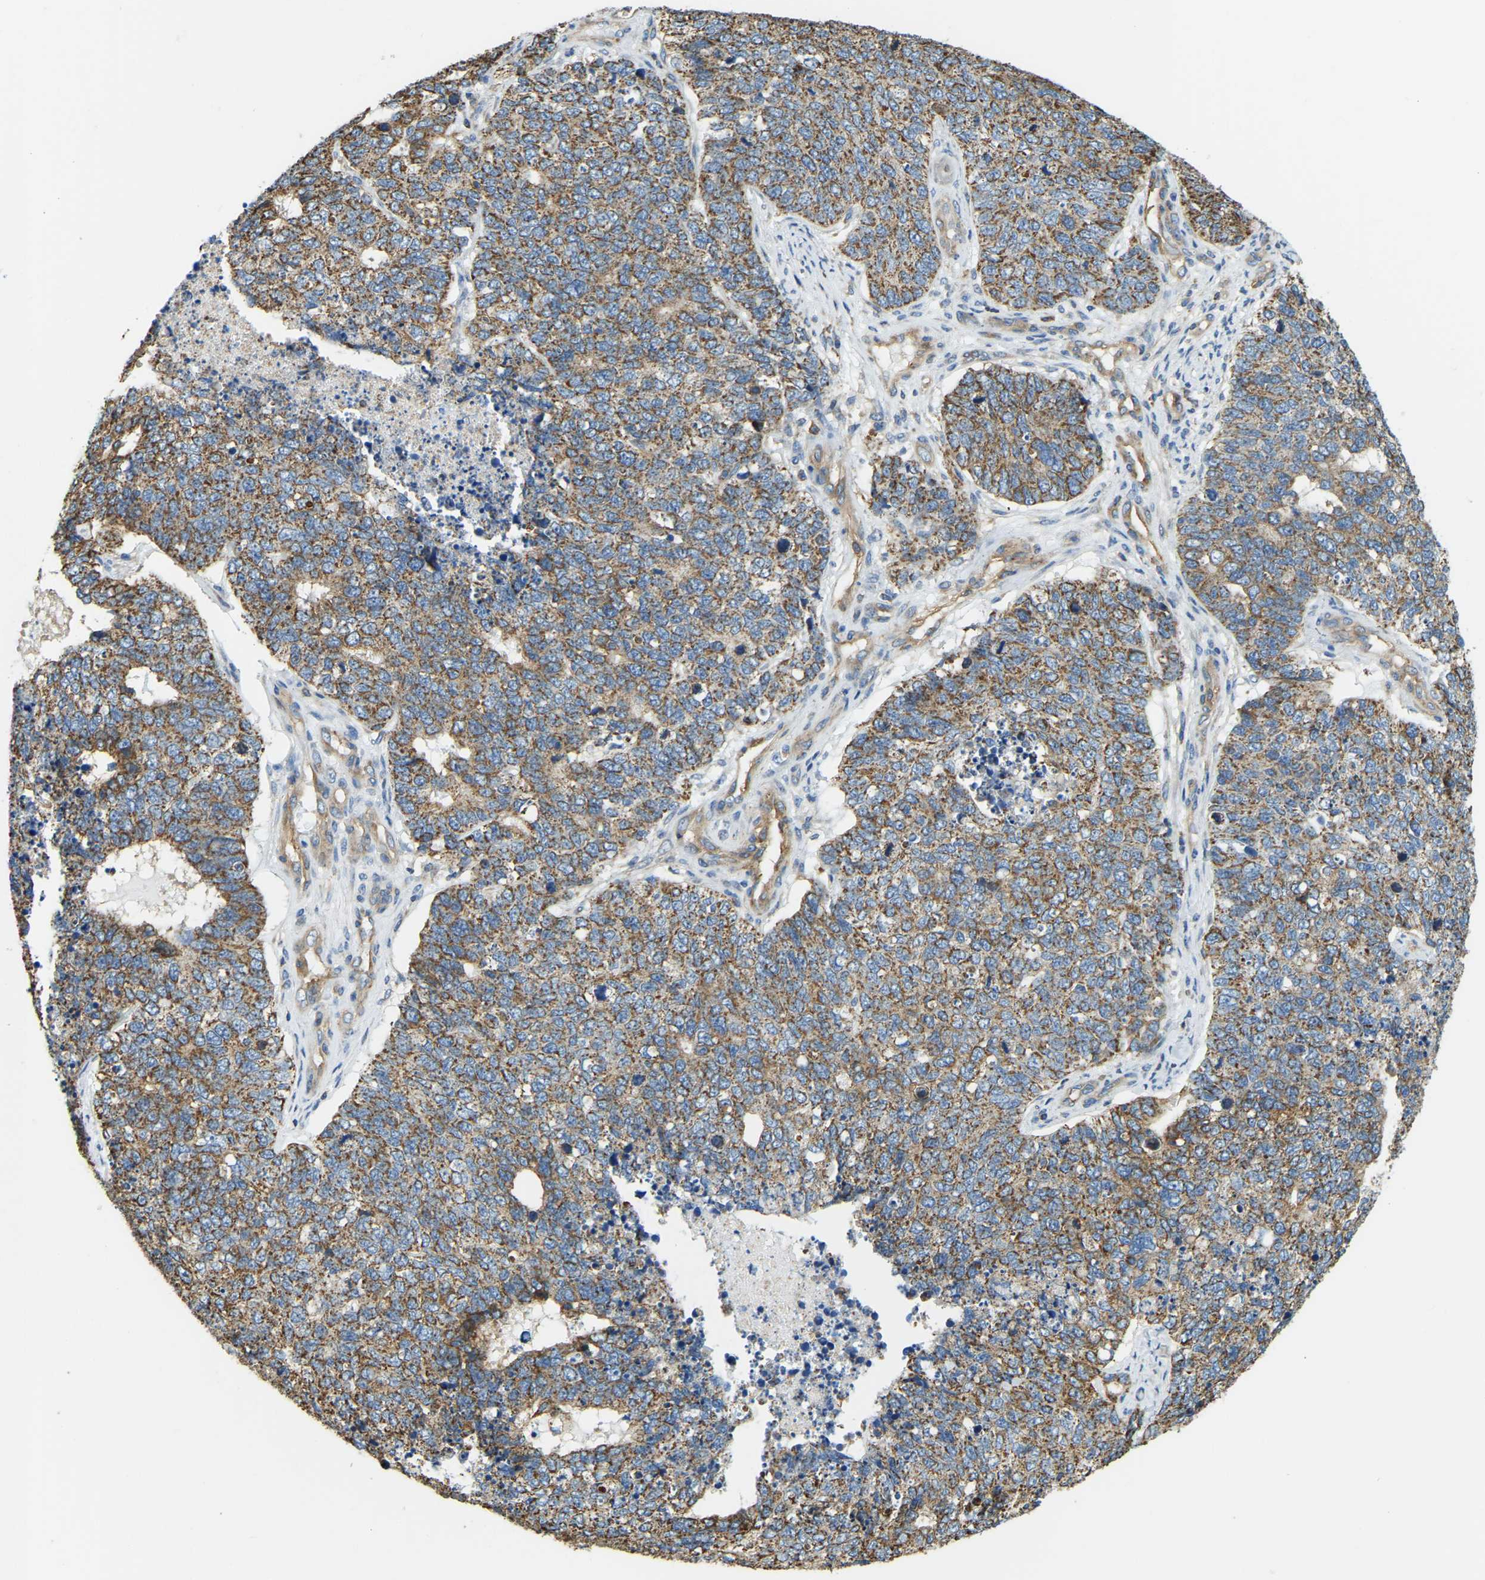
{"staining": {"intensity": "moderate", "quantity": ">75%", "location": "cytoplasmic/membranous"}, "tissue": "cervical cancer", "cell_type": "Tumor cells", "image_type": "cancer", "snomed": [{"axis": "morphology", "description": "Squamous cell carcinoma, NOS"}, {"axis": "topography", "description": "Cervix"}], "caption": "There is medium levels of moderate cytoplasmic/membranous staining in tumor cells of cervical cancer, as demonstrated by immunohistochemical staining (brown color).", "gene": "AHNAK", "patient": {"sex": "female", "age": 63}}